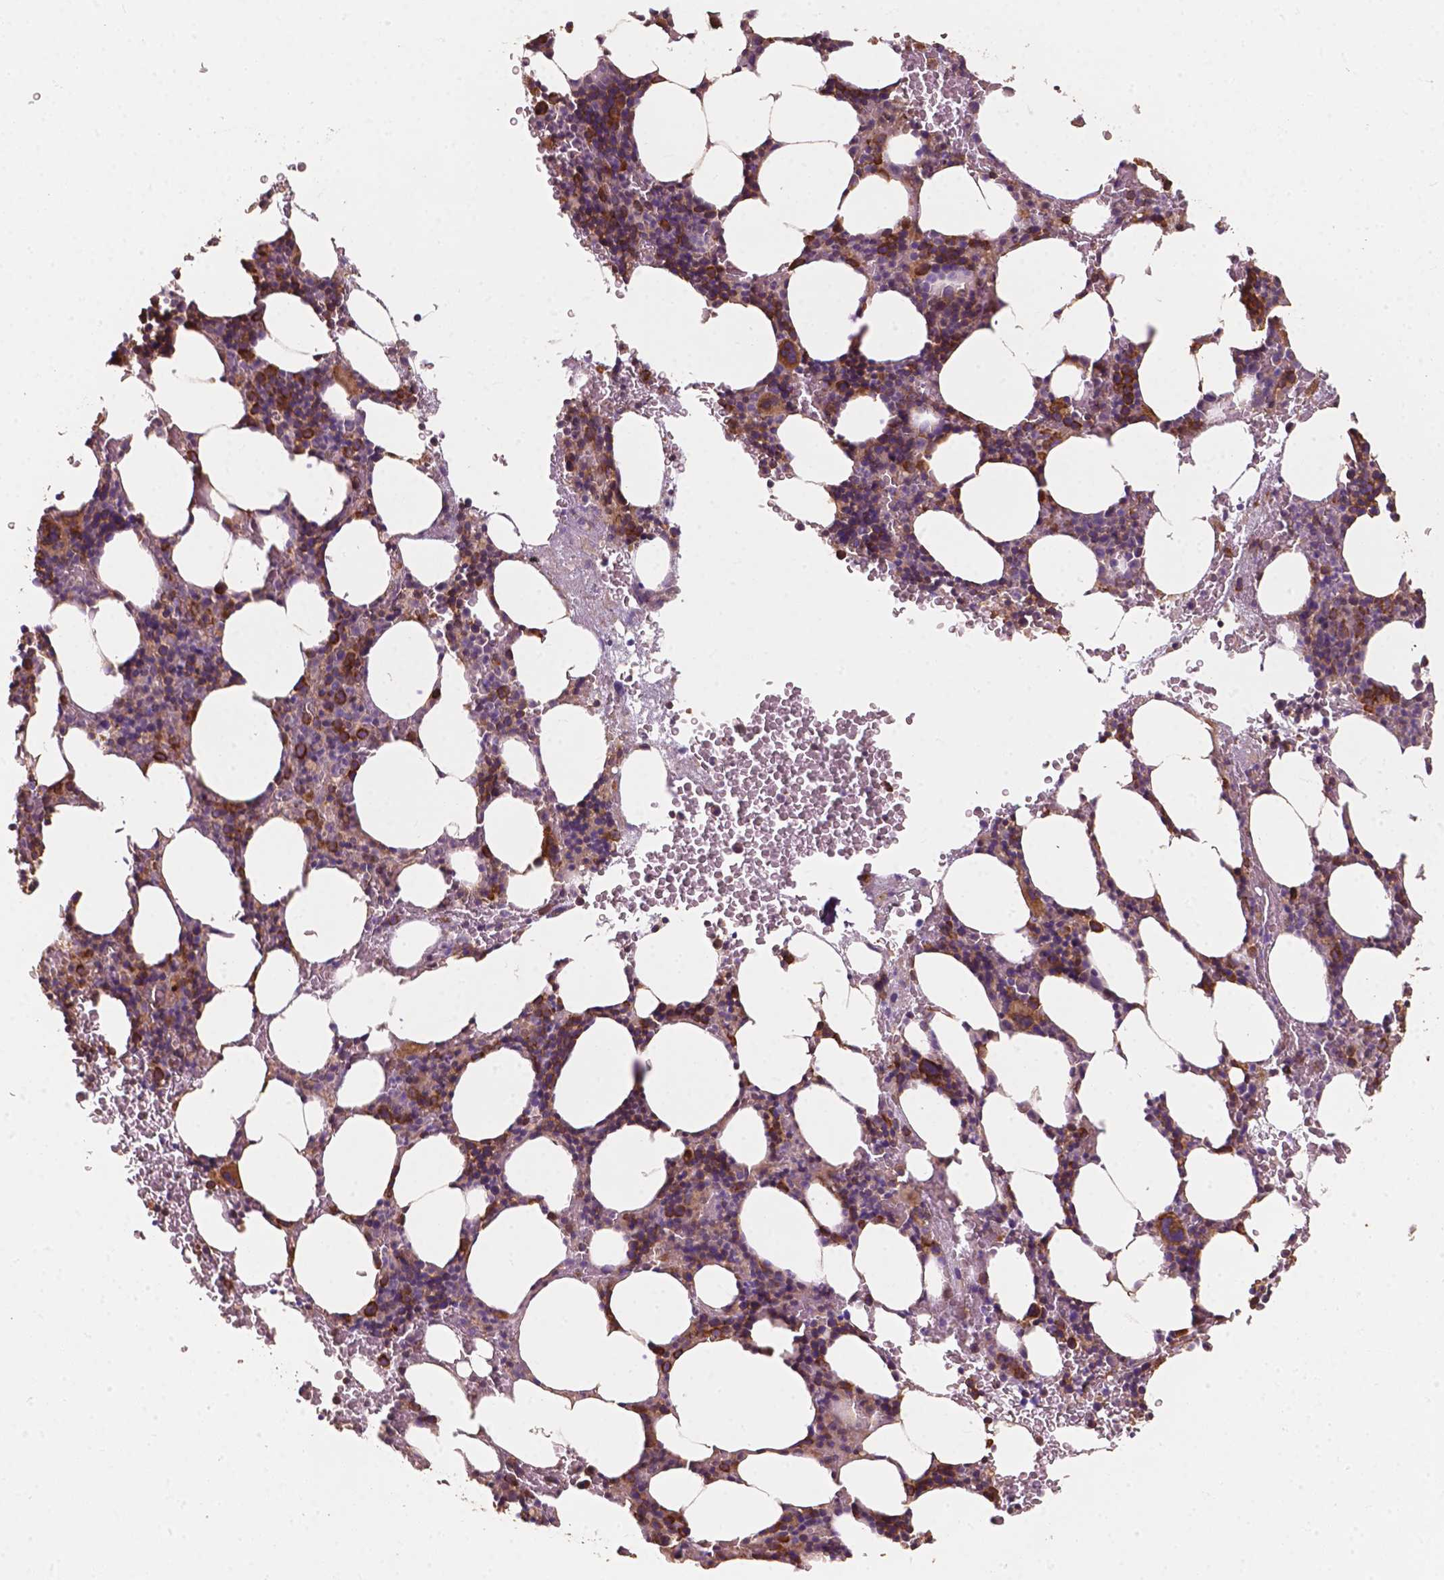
{"staining": {"intensity": "strong", "quantity": "<25%", "location": "cytoplasmic/membranous"}, "tissue": "bone marrow", "cell_type": "Hematopoietic cells", "image_type": "normal", "snomed": [{"axis": "morphology", "description": "Normal tissue, NOS"}, {"axis": "topography", "description": "Bone marrow"}], "caption": "An IHC micrograph of benign tissue is shown. Protein staining in brown highlights strong cytoplasmic/membranous positivity in bone marrow within hematopoietic cells. The staining was performed using DAB to visualize the protein expression in brown, while the nuclei were stained in blue with hematoxylin (Magnification: 20x).", "gene": "G3BP1", "patient": {"sex": "male", "age": 77}}